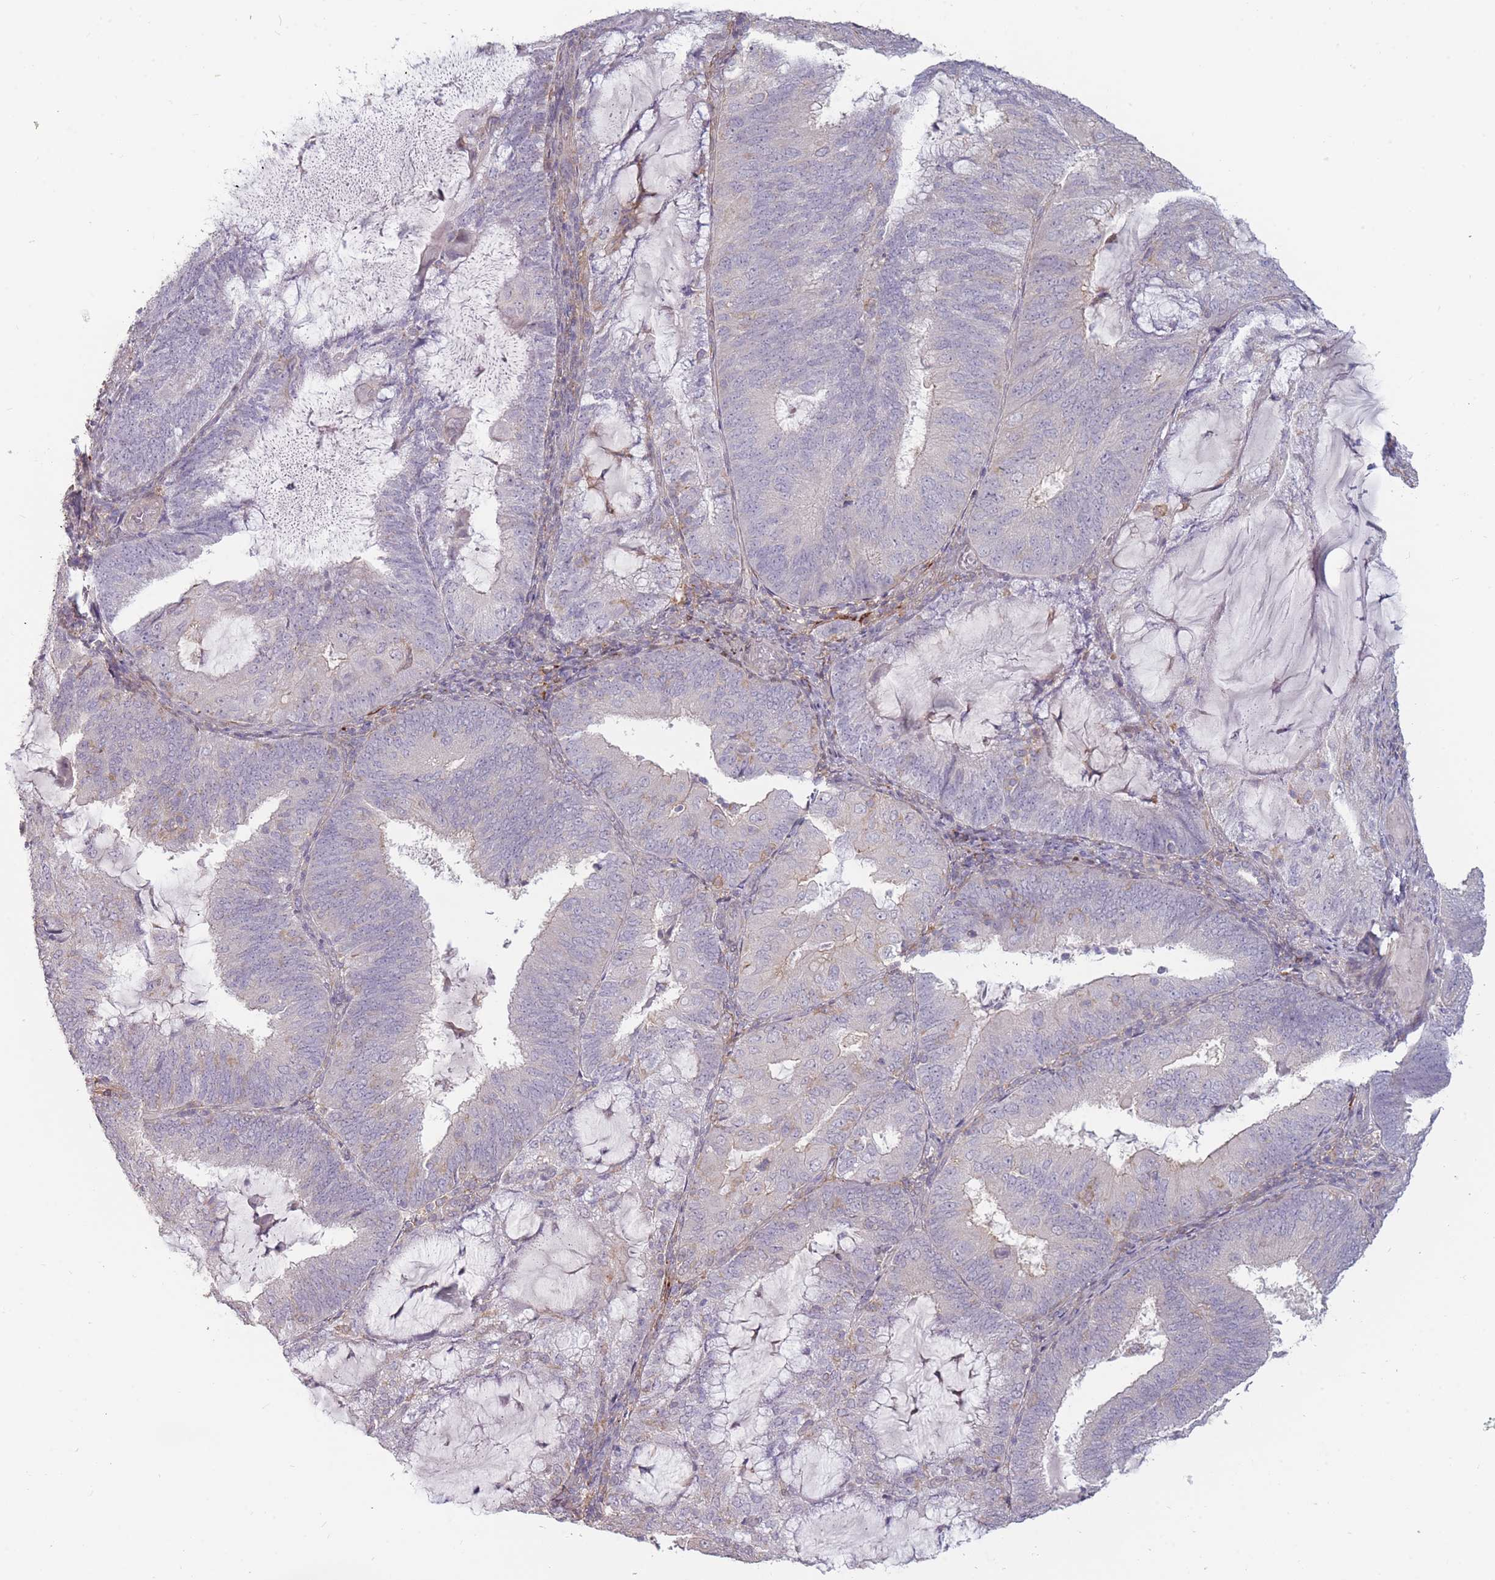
{"staining": {"intensity": "negative", "quantity": "none", "location": "none"}, "tissue": "endometrial cancer", "cell_type": "Tumor cells", "image_type": "cancer", "snomed": [{"axis": "morphology", "description": "Adenocarcinoma, NOS"}, {"axis": "topography", "description": "Endometrium"}], "caption": "A high-resolution histopathology image shows IHC staining of endometrial cancer (adenocarcinoma), which exhibits no significant staining in tumor cells.", "gene": "TET3", "patient": {"sex": "female", "age": 81}}